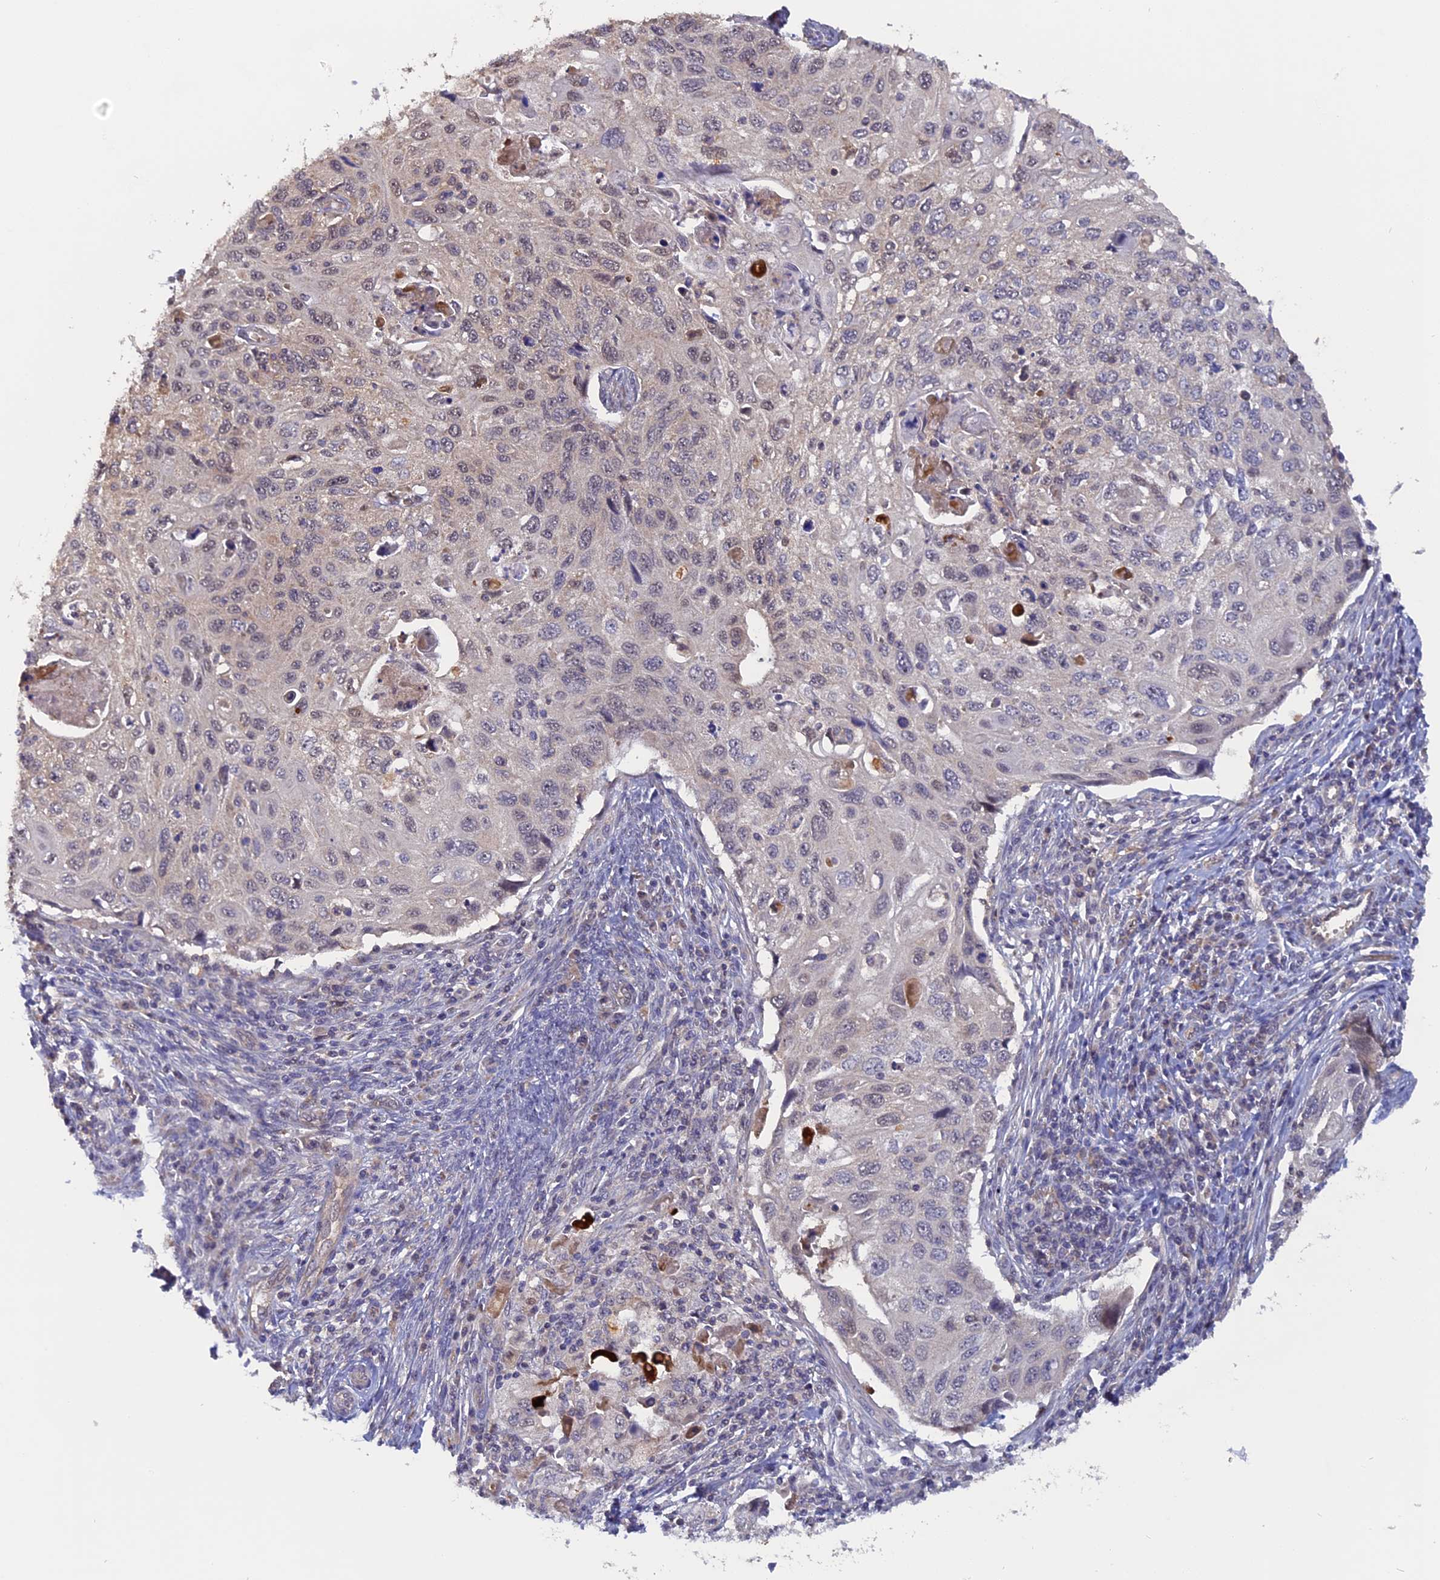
{"staining": {"intensity": "negative", "quantity": "none", "location": "none"}, "tissue": "cervical cancer", "cell_type": "Tumor cells", "image_type": "cancer", "snomed": [{"axis": "morphology", "description": "Squamous cell carcinoma, NOS"}, {"axis": "topography", "description": "Cervix"}], "caption": "Squamous cell carcinoma (cervical) stained for a protein using IHC exhibits no expression tumor cells.", "gene": "FAM98C", "patient": {"sex": "female", "age": 70}}